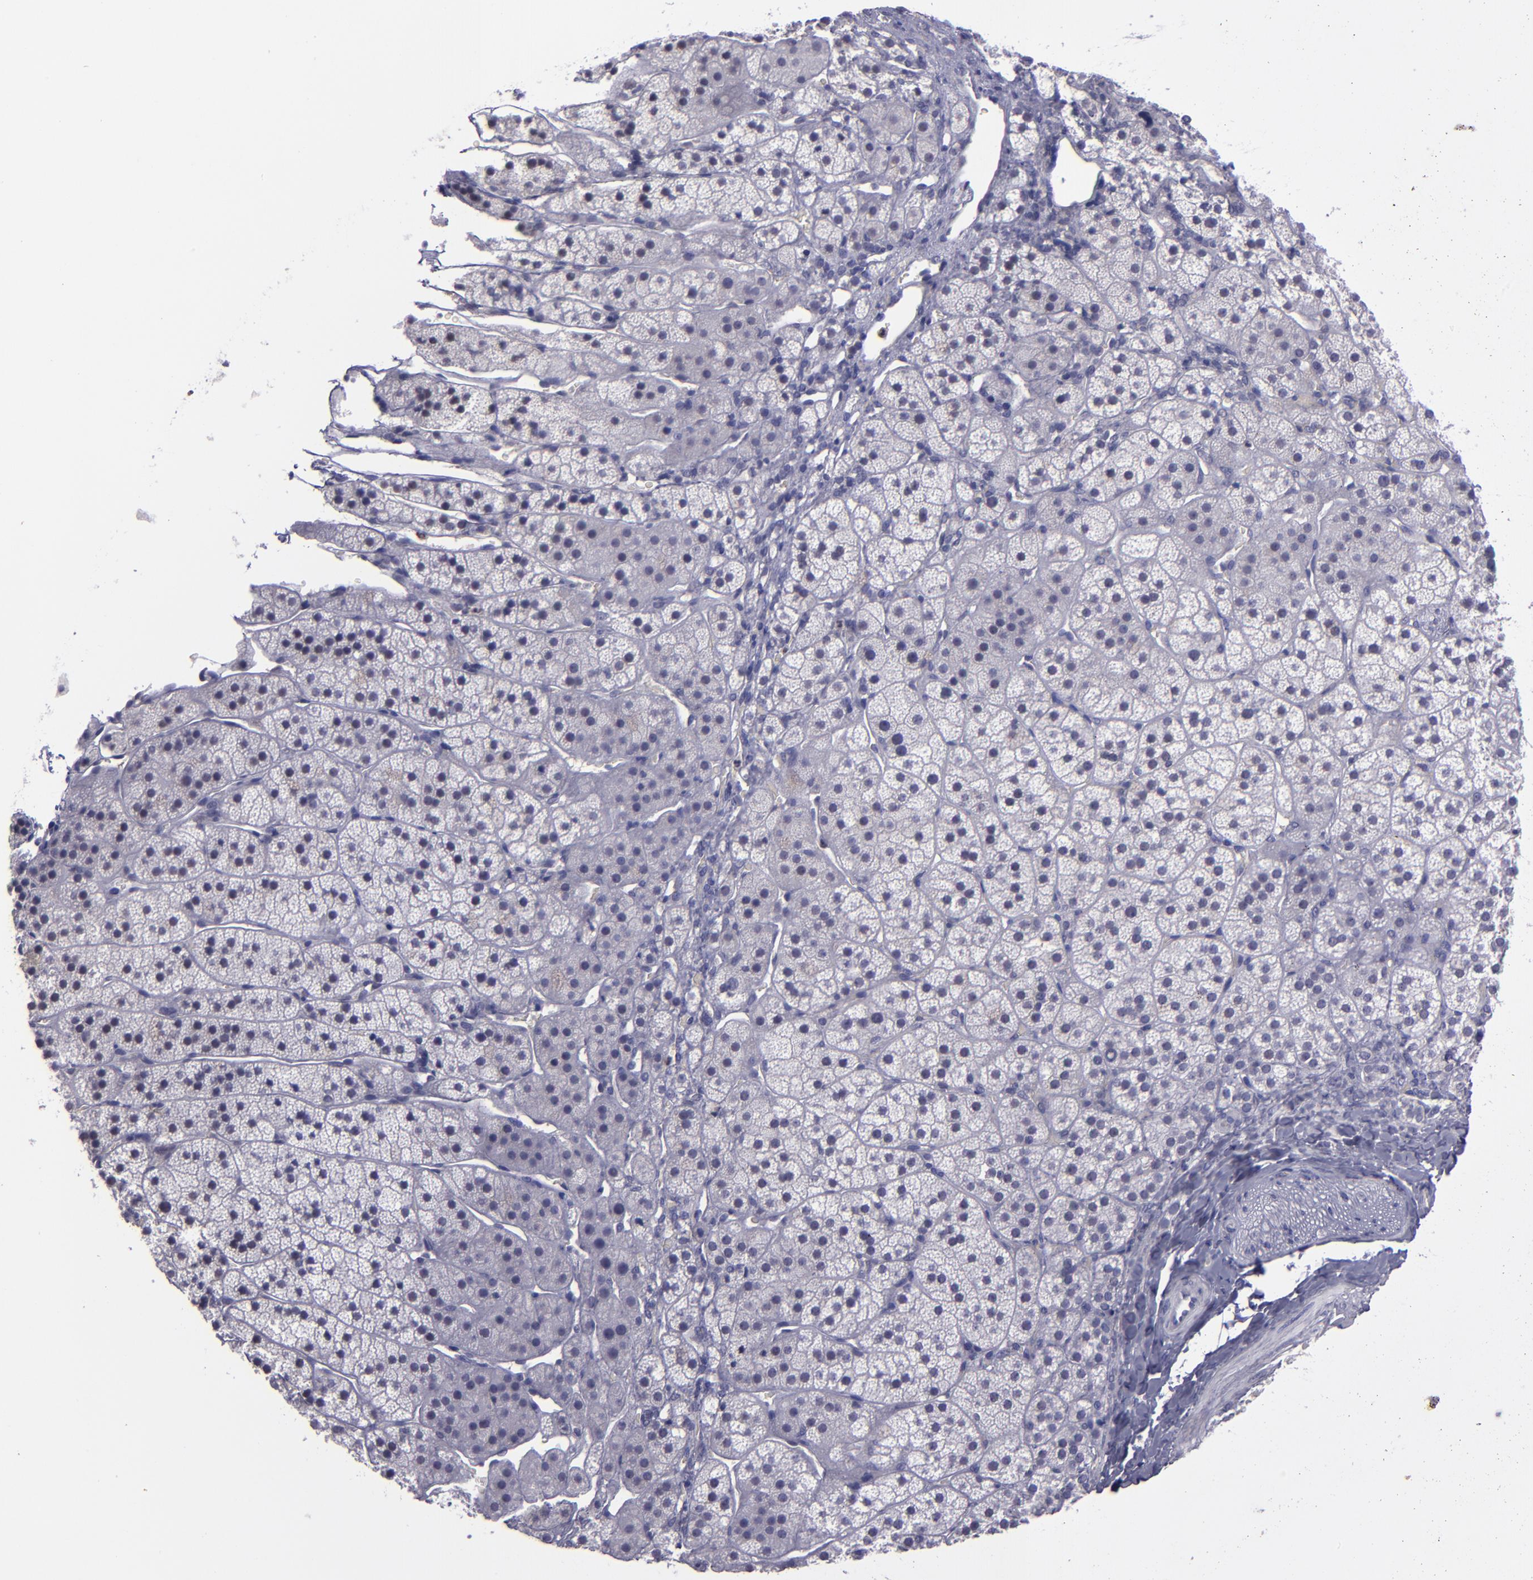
{"staining": {"intensity": "negative", "quantity": "none", "location": "none"}, "tissue": "adrenal gland", "cell_type": "Glandular cells", "image_type": "normal", "snomed": [{"axis": "morphology", "description": "Normal tissue, NOS"}, {"axis": "topography", "description": "Adrenal gland"}], "caption": "This micrograph is of unremarkable adrenal gland stained with IHC to label a protein in brown with the nuclei are counter-stained blue. There is no positivity in glandular cells.", "gene": "CEBPE", "patient": {"sex": "female", "age": 44}}